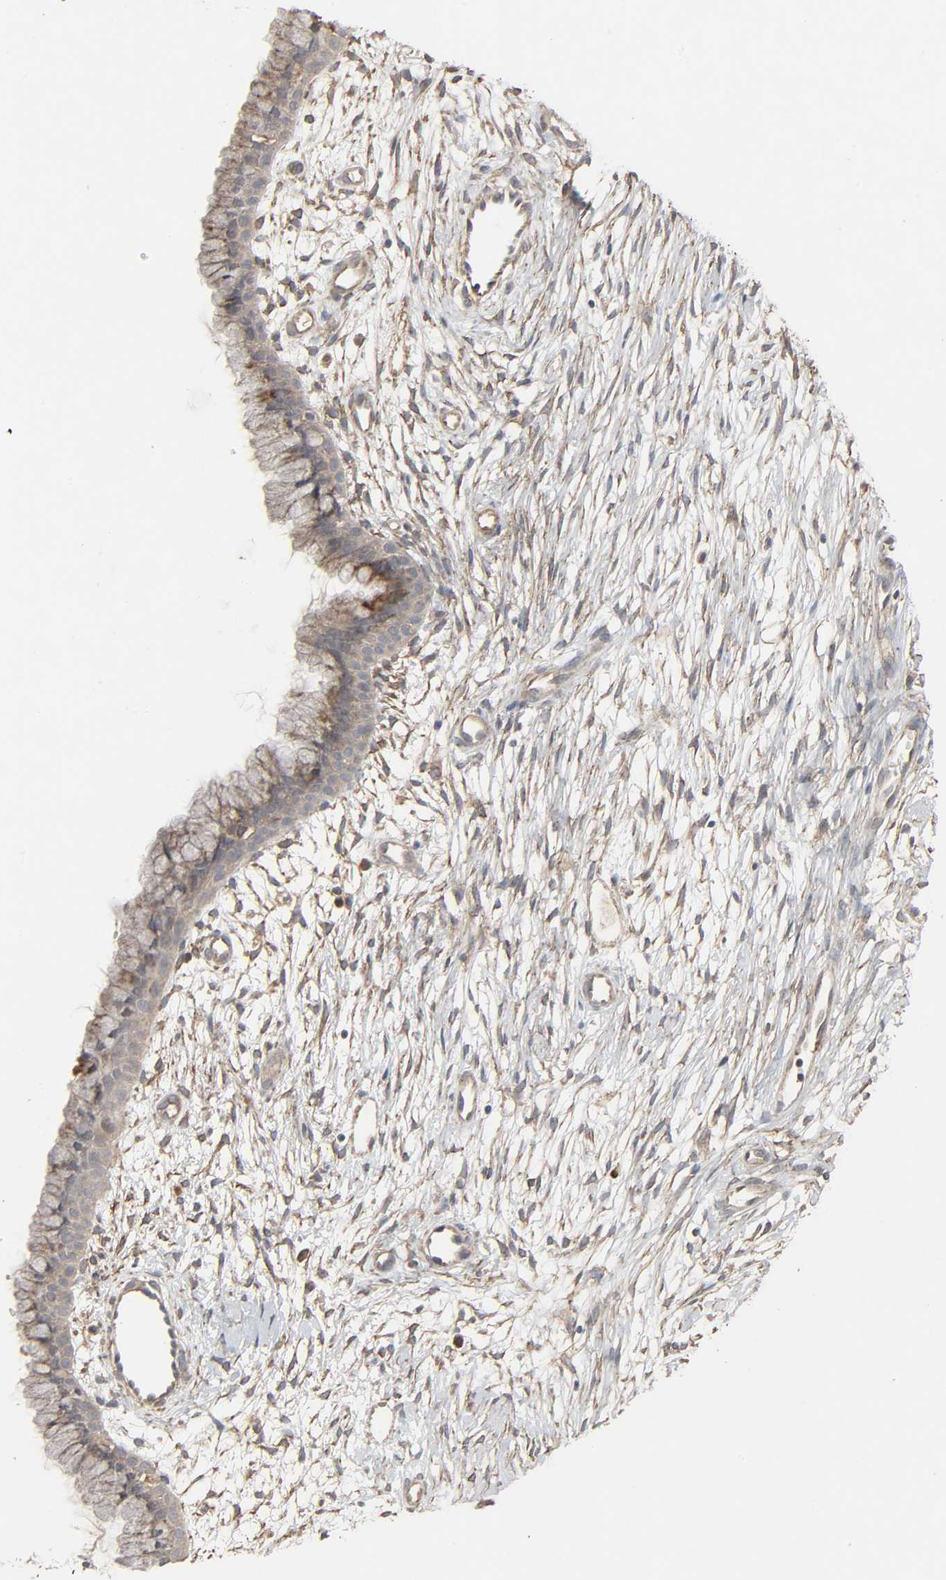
{"staining": {"intensity": "weak", "quantity": "25%-75%", "location": "cytoplasmic/membranous"}, "tissue": "cervix", "cell_type": "Glandular cells", "image_type": "normal", "snomed": [{"axis": "morphology", "description": "Normal tissue, NOS"}, {"axis": "topography", "description": "Cervix"}], "caption": "Cervix was stained to show a protein in brown. There is low levels of weak cytoplasmic/membranous positivity in approximately 25%-75% of glandular cells. (Stains: DAB (3,3'-diaminobenzidine) in brown, nuclei in blue, Microscopy: brightfield microscopy at high magnification).", "gene": "ADCY4", "patient": {"sex": "female", "age": 39}}